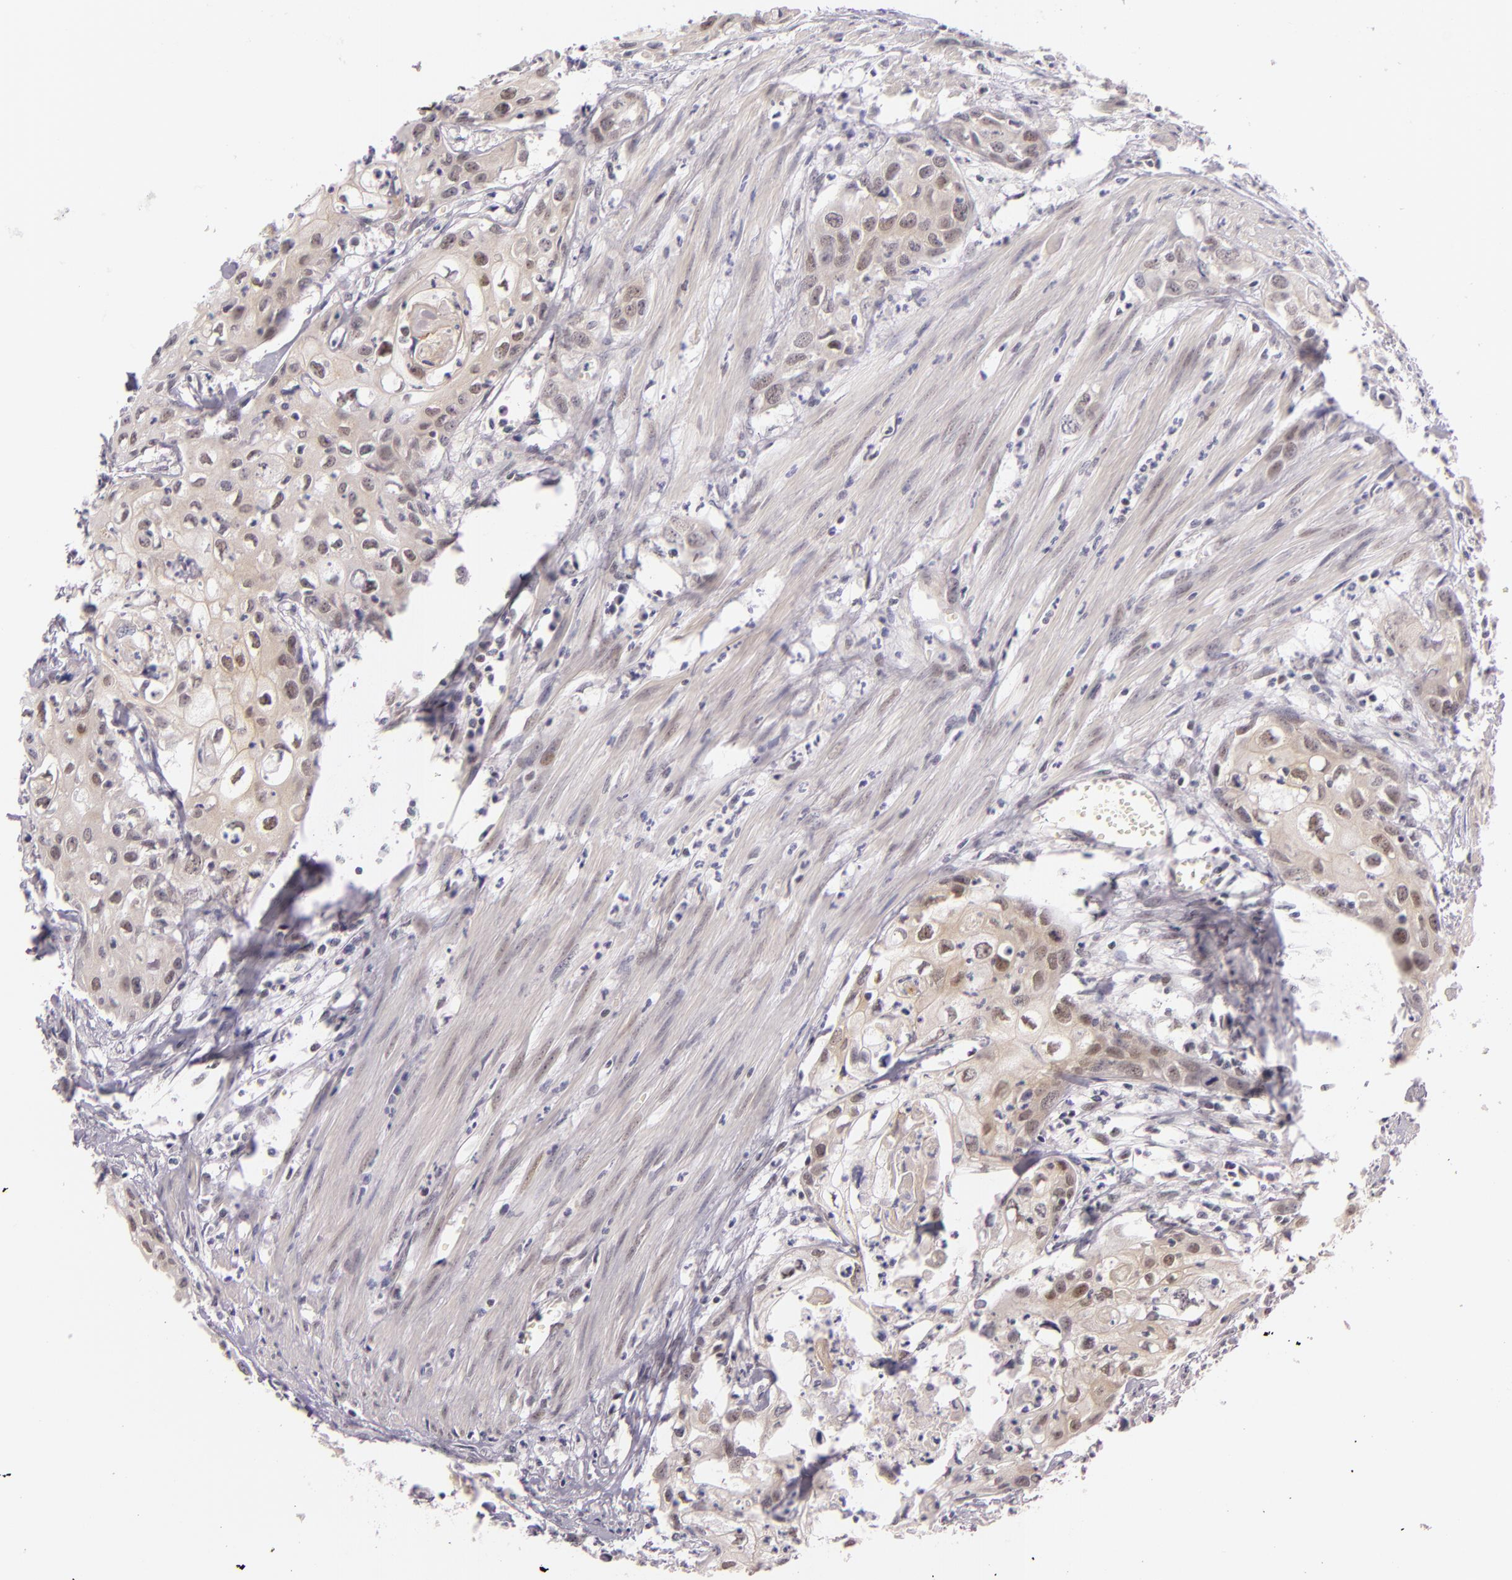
{"staining": {"intensity": "negative", "quantity": "none", "location": "none"}, "tissue": "urothelial cancer", "cell_type": "Tumor cells", "image_type": "cancer", "snomed": [{"axis": "morphology", "description": "Urothelial carcinoma, High grade"}, {"axis": "topography", "description": "Urinary bladder"}], "caption": "IHC of urothelial cancer reveals no staining in tumor cells.", "gene": "BCL3", "patient": {"sex": "male", "age": 54}}